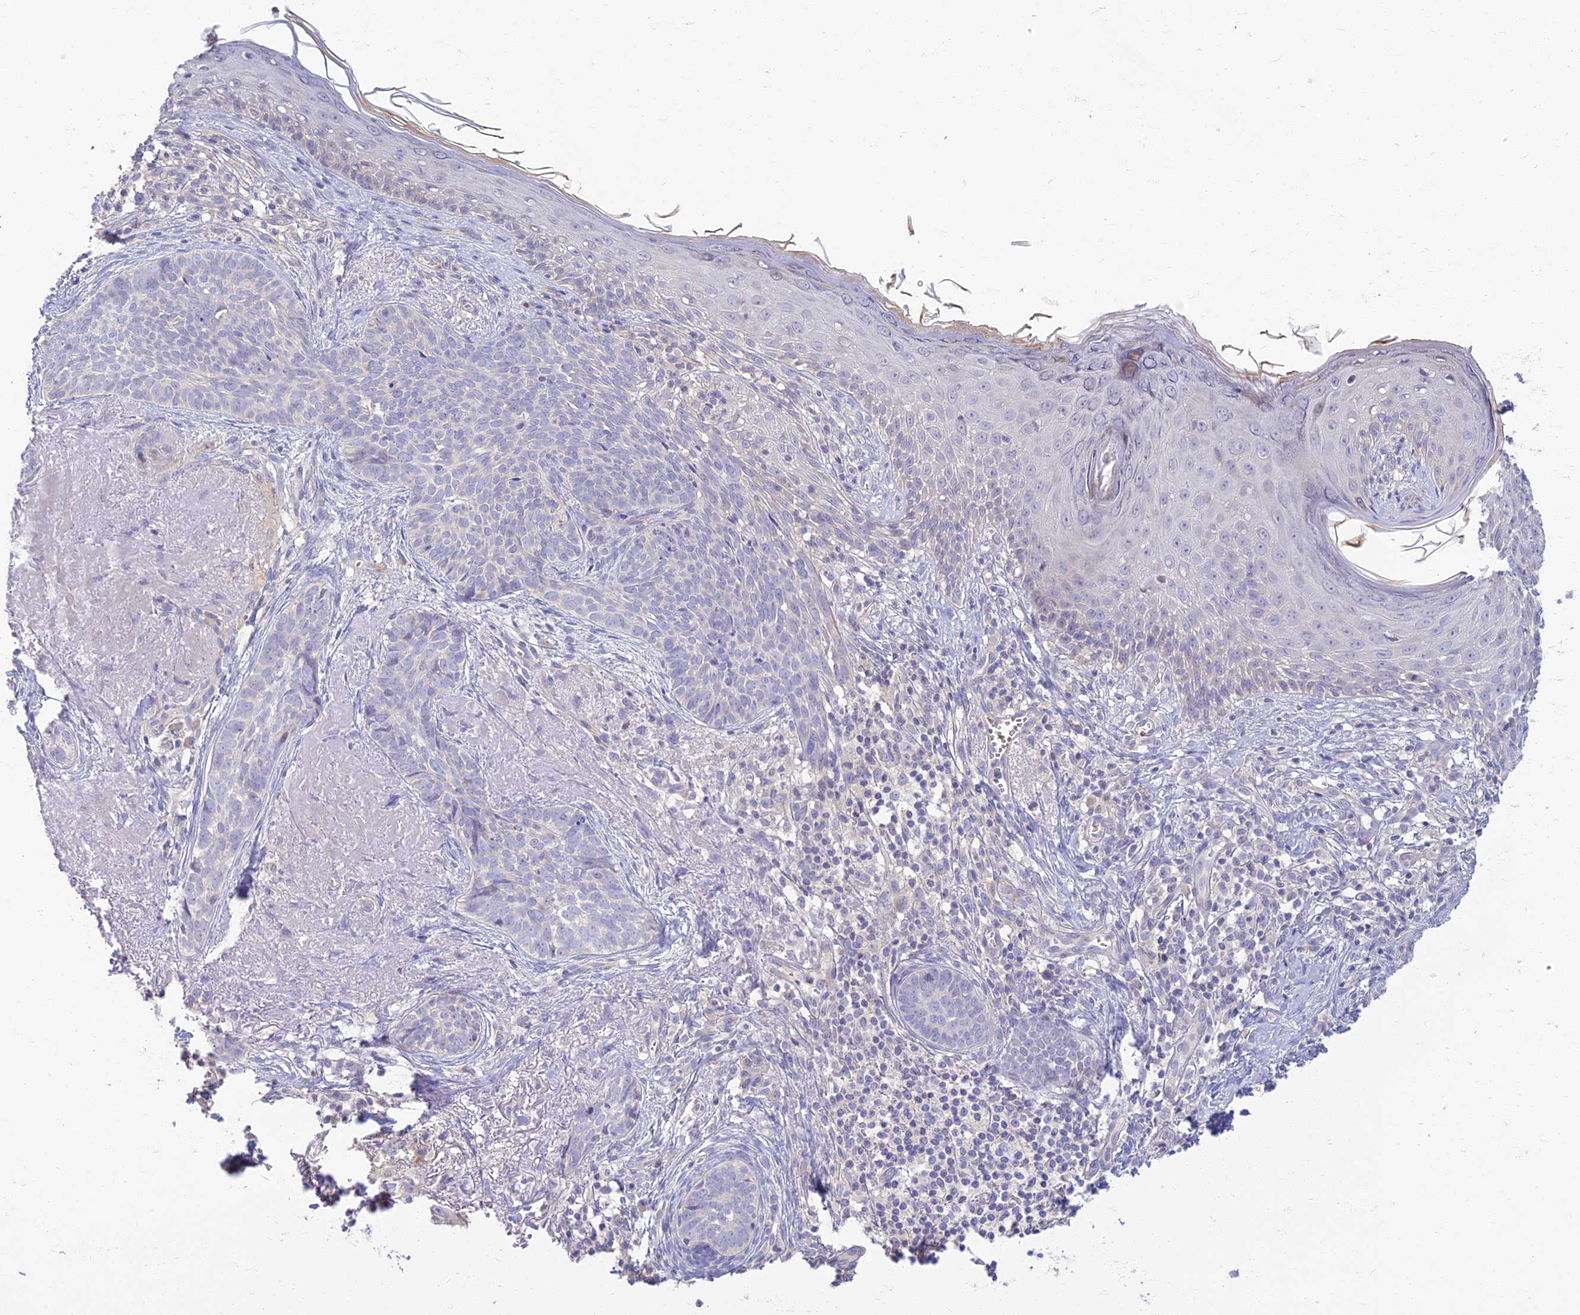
{"staining": {"intensity": "negative", "quantity": "none", "location": "none"}, "tissue": "skin cancer", "cell_type": "Tumor cells", "image_type": "cancer", "snomed": [{"axis": "morphology", "description": "Basal cell carcinoma"}, {"axis": "topography", "description": "Skin"}], "caption": "A photomicrograph of human basal cell carcinoma (skin) is negative for staining in tumor cells.", "gene": "CLIP4", "patient": {"sex": "female", "age": 76}}